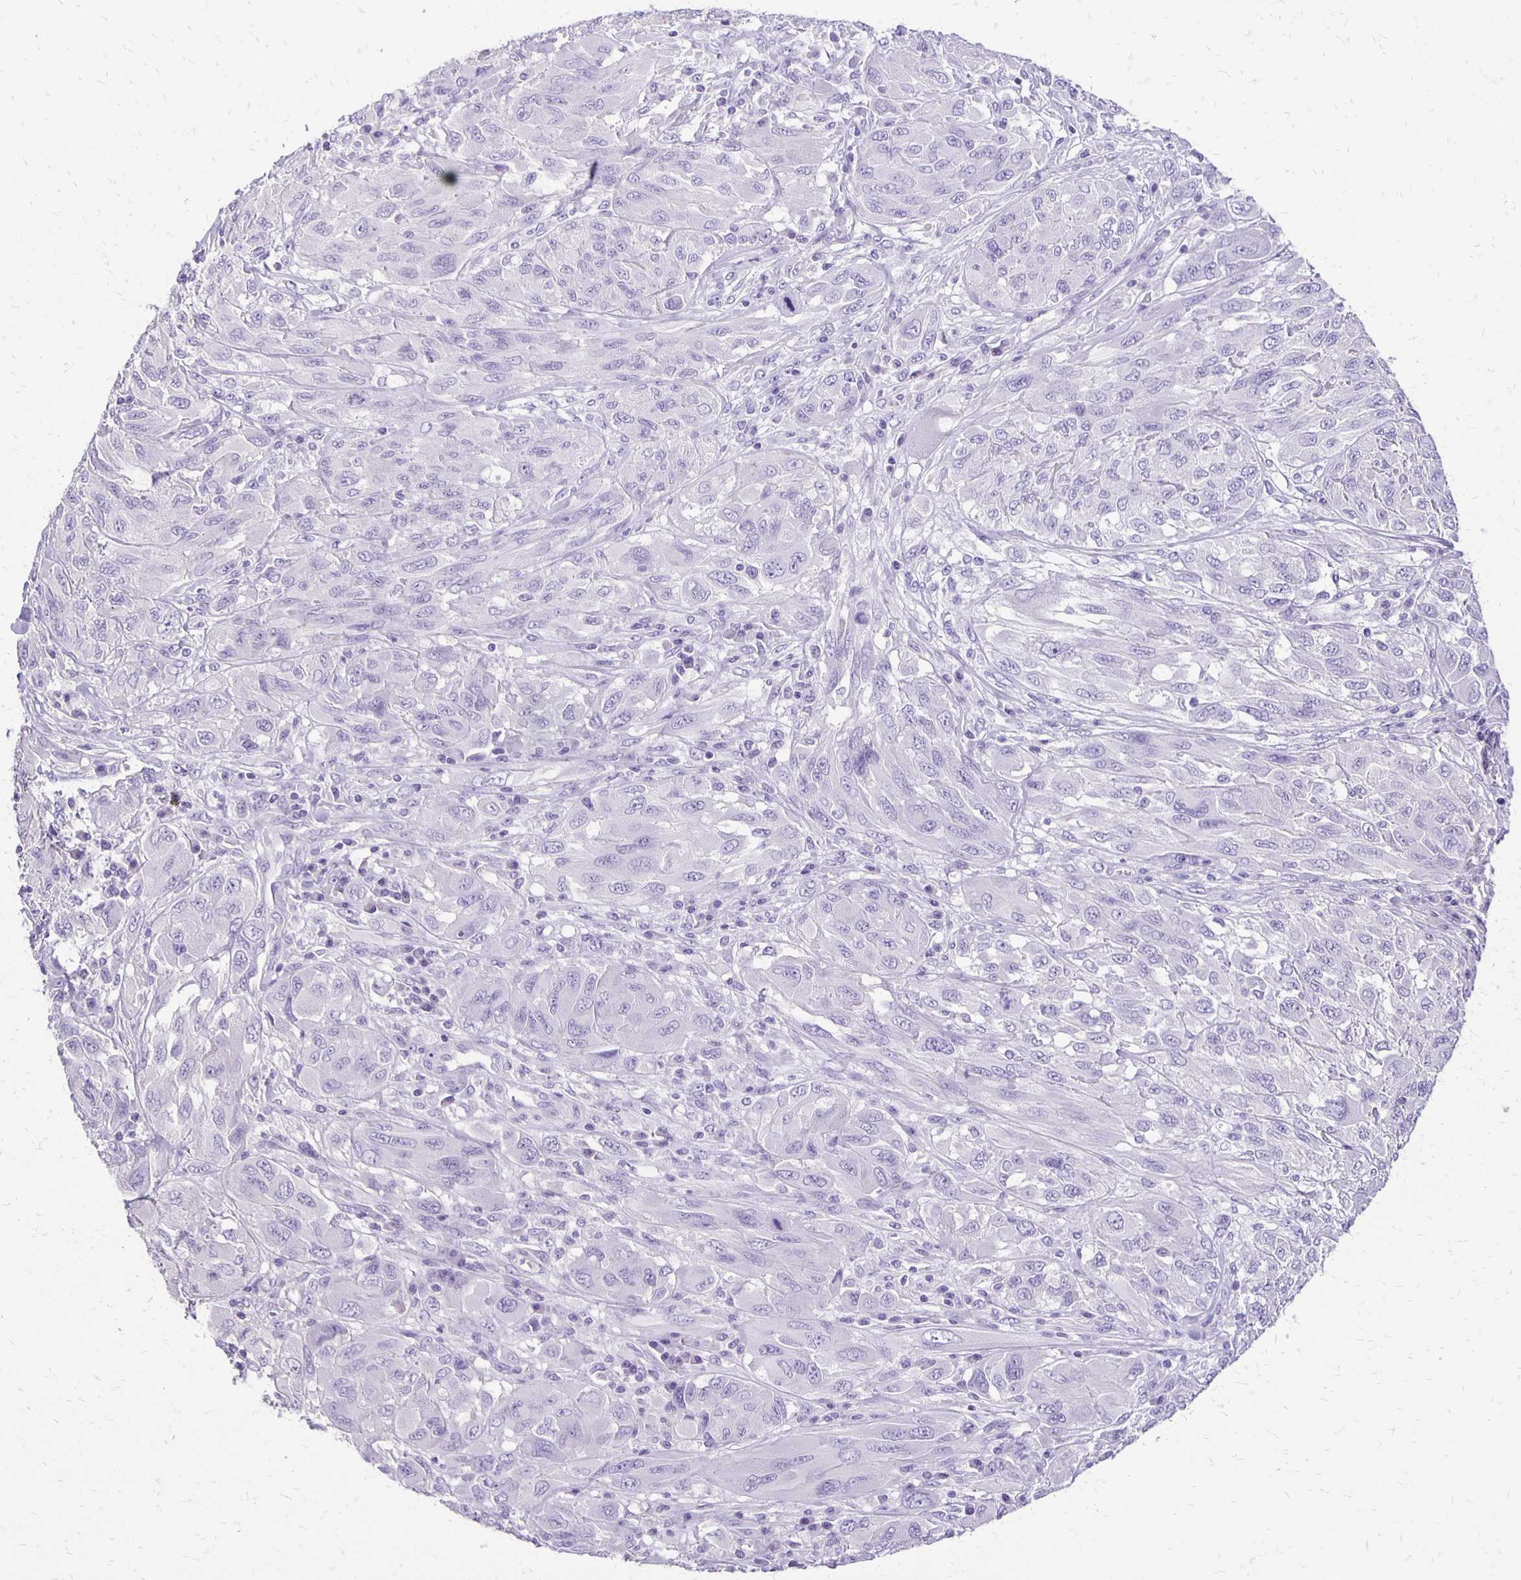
{"staining": {"intensity": "negative", "quantity": "none", "location": "none"}, "tissue": "melanoma", "cell_type": "Tumor cells", "image_type": "cancer", "snomed": [{"axis": "morphology", "description": "Malignant melanoma, NOS"}, {"axis": "topography", "description": "Skin"}], "caption": "This image is of malignant melanoma stained with immunohistochemistry (IHC) to label a protein in brown with the nuclei are counter-stained blue. There is no positivity in tumor cells.", "gene": "ANKRD45", "patient": {"sex": "female", "age": 91}}